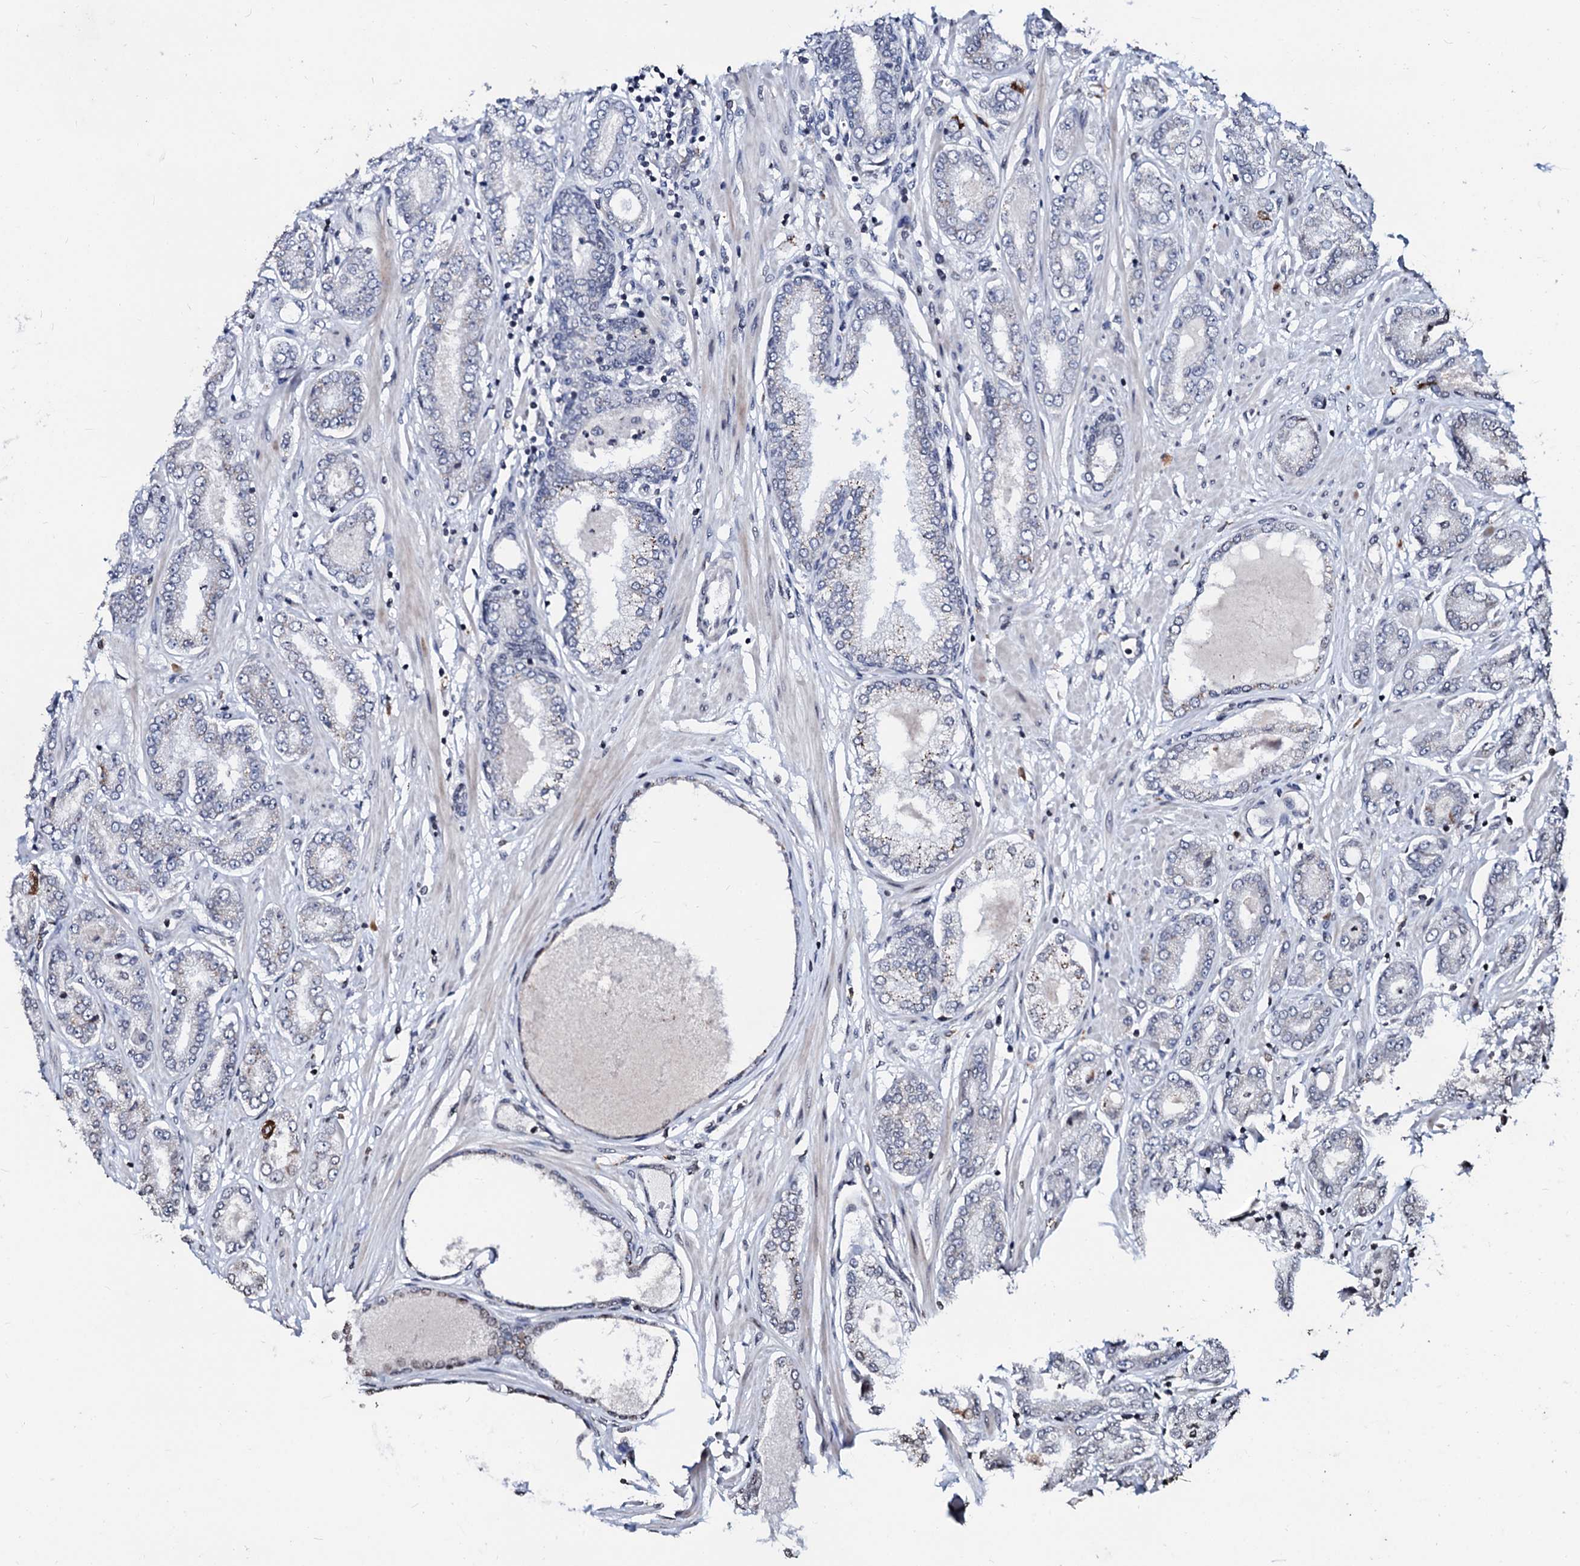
{"staining": {"intensity": "negative", "quantity": "none", "location": "none"}, "tissue": "prostate cancer", "cell_type": "Tumor cells", "image_type": "cancer", "snomed": [{"axis": "morphology", "description": "Adenocarcinoma, Low grade"}, {"axis": "topography", "description": "Prostate"}], "caption": "Human prostate cancer stained for a protein using immunohistochemistry displays no expression in tumor cells.", "gene": "LSM11", "patient": {"sex": "male", "age": 63}}